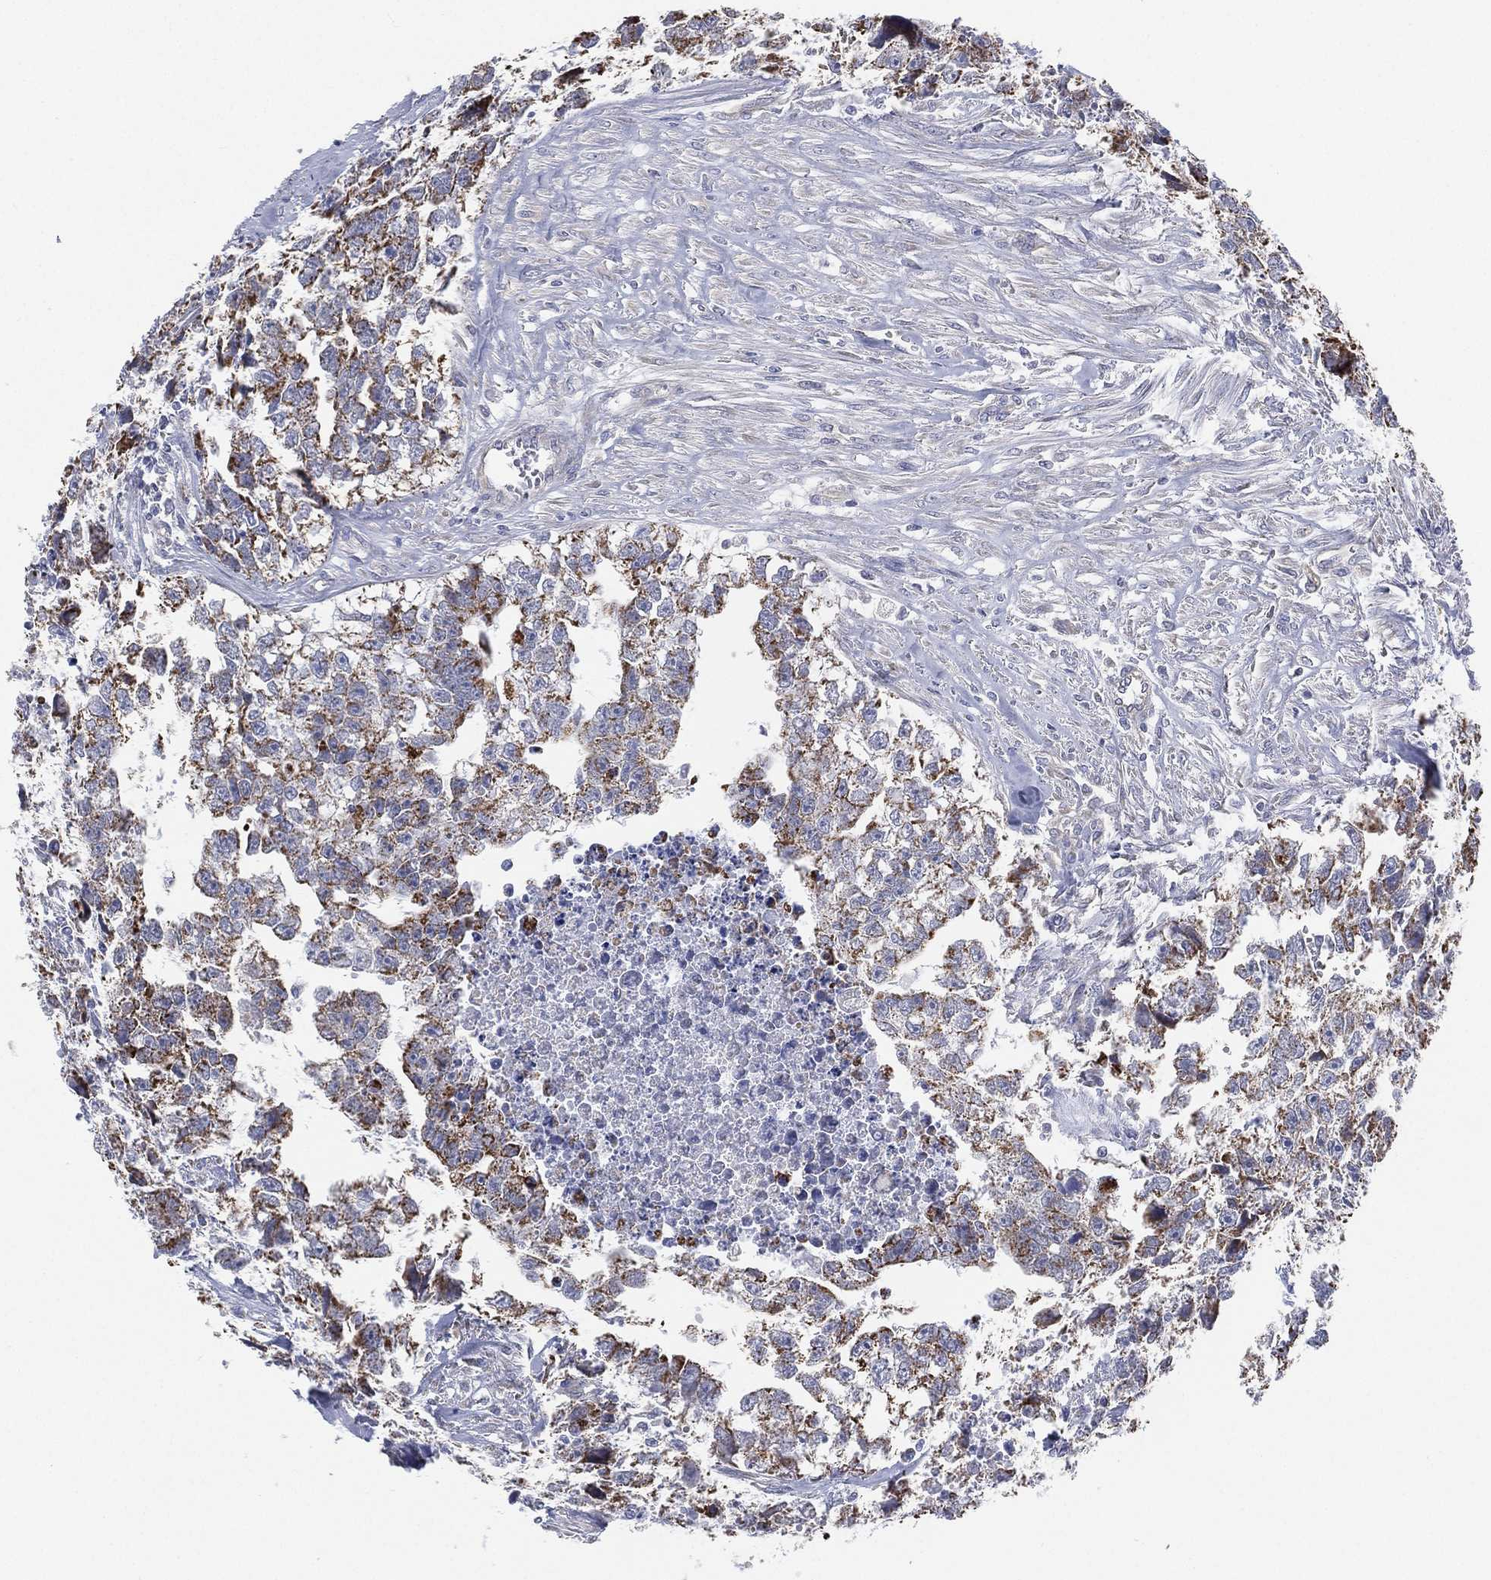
{"staining": {"intensity": "moderate", "quantity": "25%-75%", "location": "cytoplasmic/membranous"}, "tissue": "testis cancer", "cell_type": "Tumor cells", "image_type": "cancer", "snomed": [{"axis": "morphology", "description": "Carcinoma, Embryonal, NOS"}, {"axis": "morphology", "description": "Teratoma, malignant, NOS"}, {"axis": "topography", "description": "Testis"}], "caption": "The micrograph shows immunohistochemical staining of testis cancer. There is moderate cytoplasmic/membranous staining is appreciated in approximately 25%-75% of tumor cells.", "gene": "INA", "patient": {"sex": "male", "age": 44}}